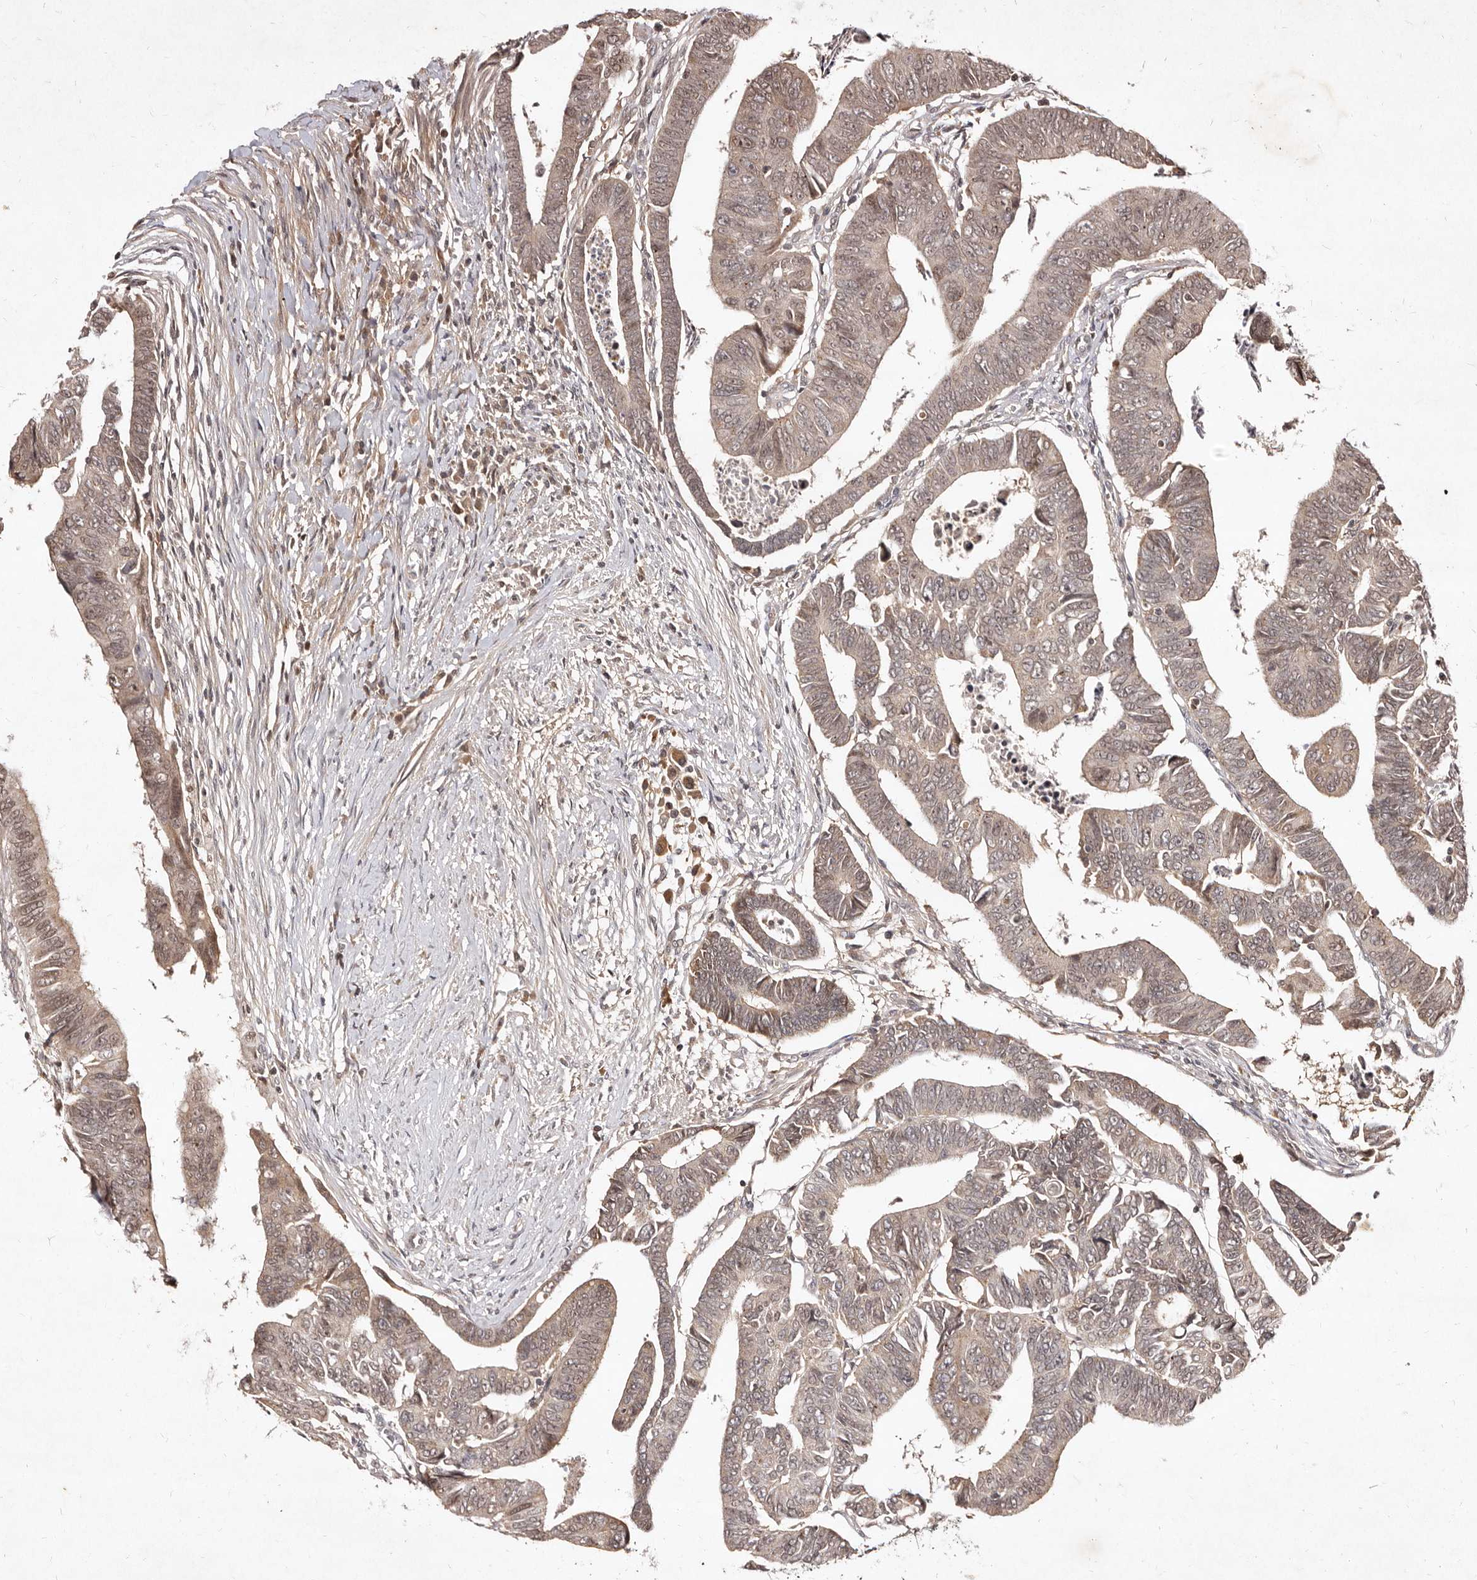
{"staining": {"intensity": "weak", "quantity": "<25%", "location": "cytoplasmic/membranous,nuclear"}, "tissue": "colorectal cancer", "cell_type": "Tumor cells", "image_type": "cancer", "snomed": [{"axis": "morphology", "description": "Adenocarcinoma, NOS"}, {"axis": "topography", "description": "Rectum"}], "caption": "An immunohistochemistry (IHC) image of colorectal cancer is shown. There is no staining in tumor cells of colorectal cancer.", "gene": "LCORL", "patient": {"sex": "female", "age": 65}}